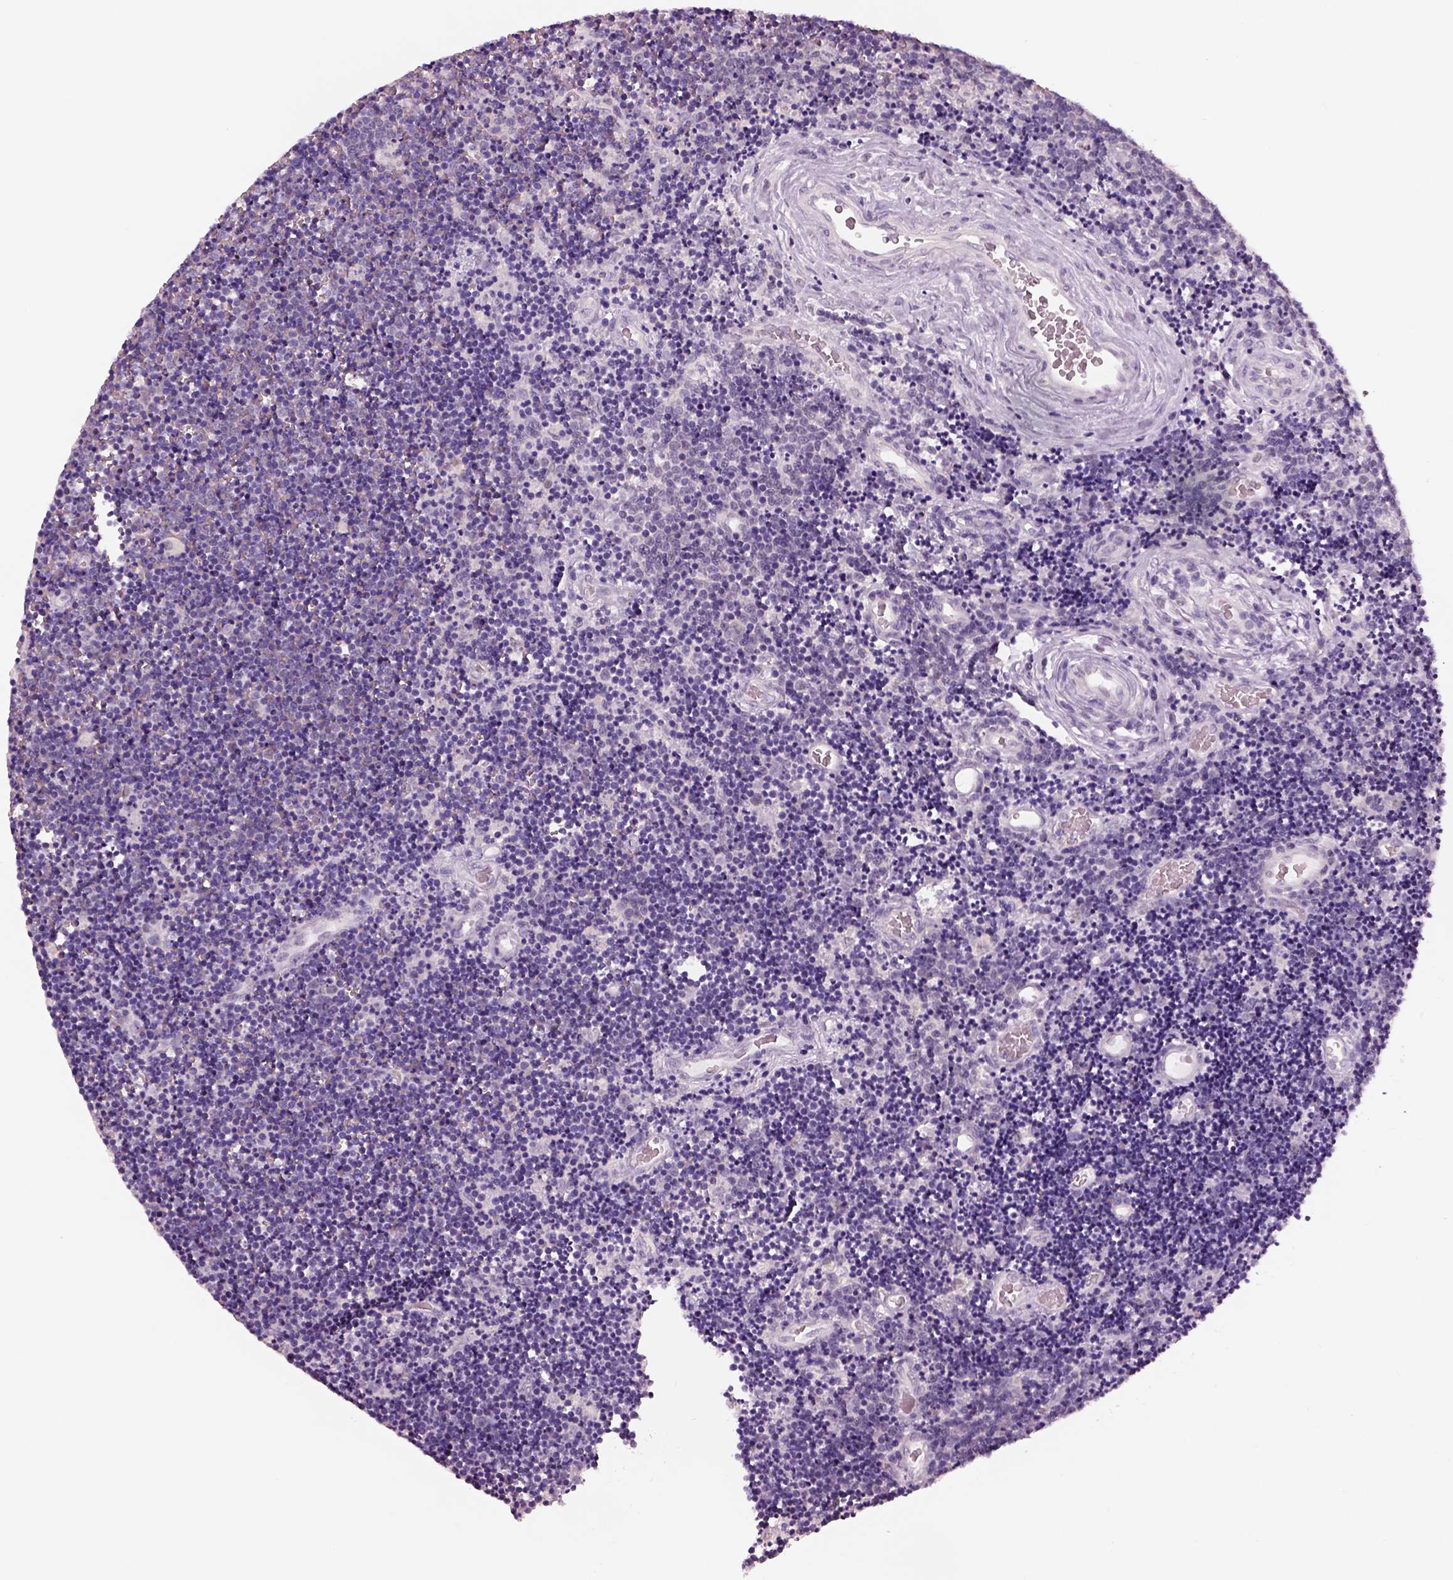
{"staining": {"intensity": "negative", "quantity": "none", "location": "none"}, "tissue": "lymphoma", "cell_type": "Tumor cells", "image_type": "cancer", "snomed": [{"axis": "morphology", "description": "Malignant lymphoma, non-Hodgkin's type, Low grade"}, {"axis": "topography", "description": "Brain"}], "caption": "Immunohistochemistry (IHC) micrograph of neoplastic tissue: human lymphoma stained with DAB (3,3'-diaminobenzidine) exhibits no significant protein positivity in tumor cells. (DAB (3,3'-diaminobenzidine) immunohistochemistry visualized using brightfield microscopy, high magnification).", "gene": "ELSPBP1", "patient": {"sex": "female", "age": 66}}